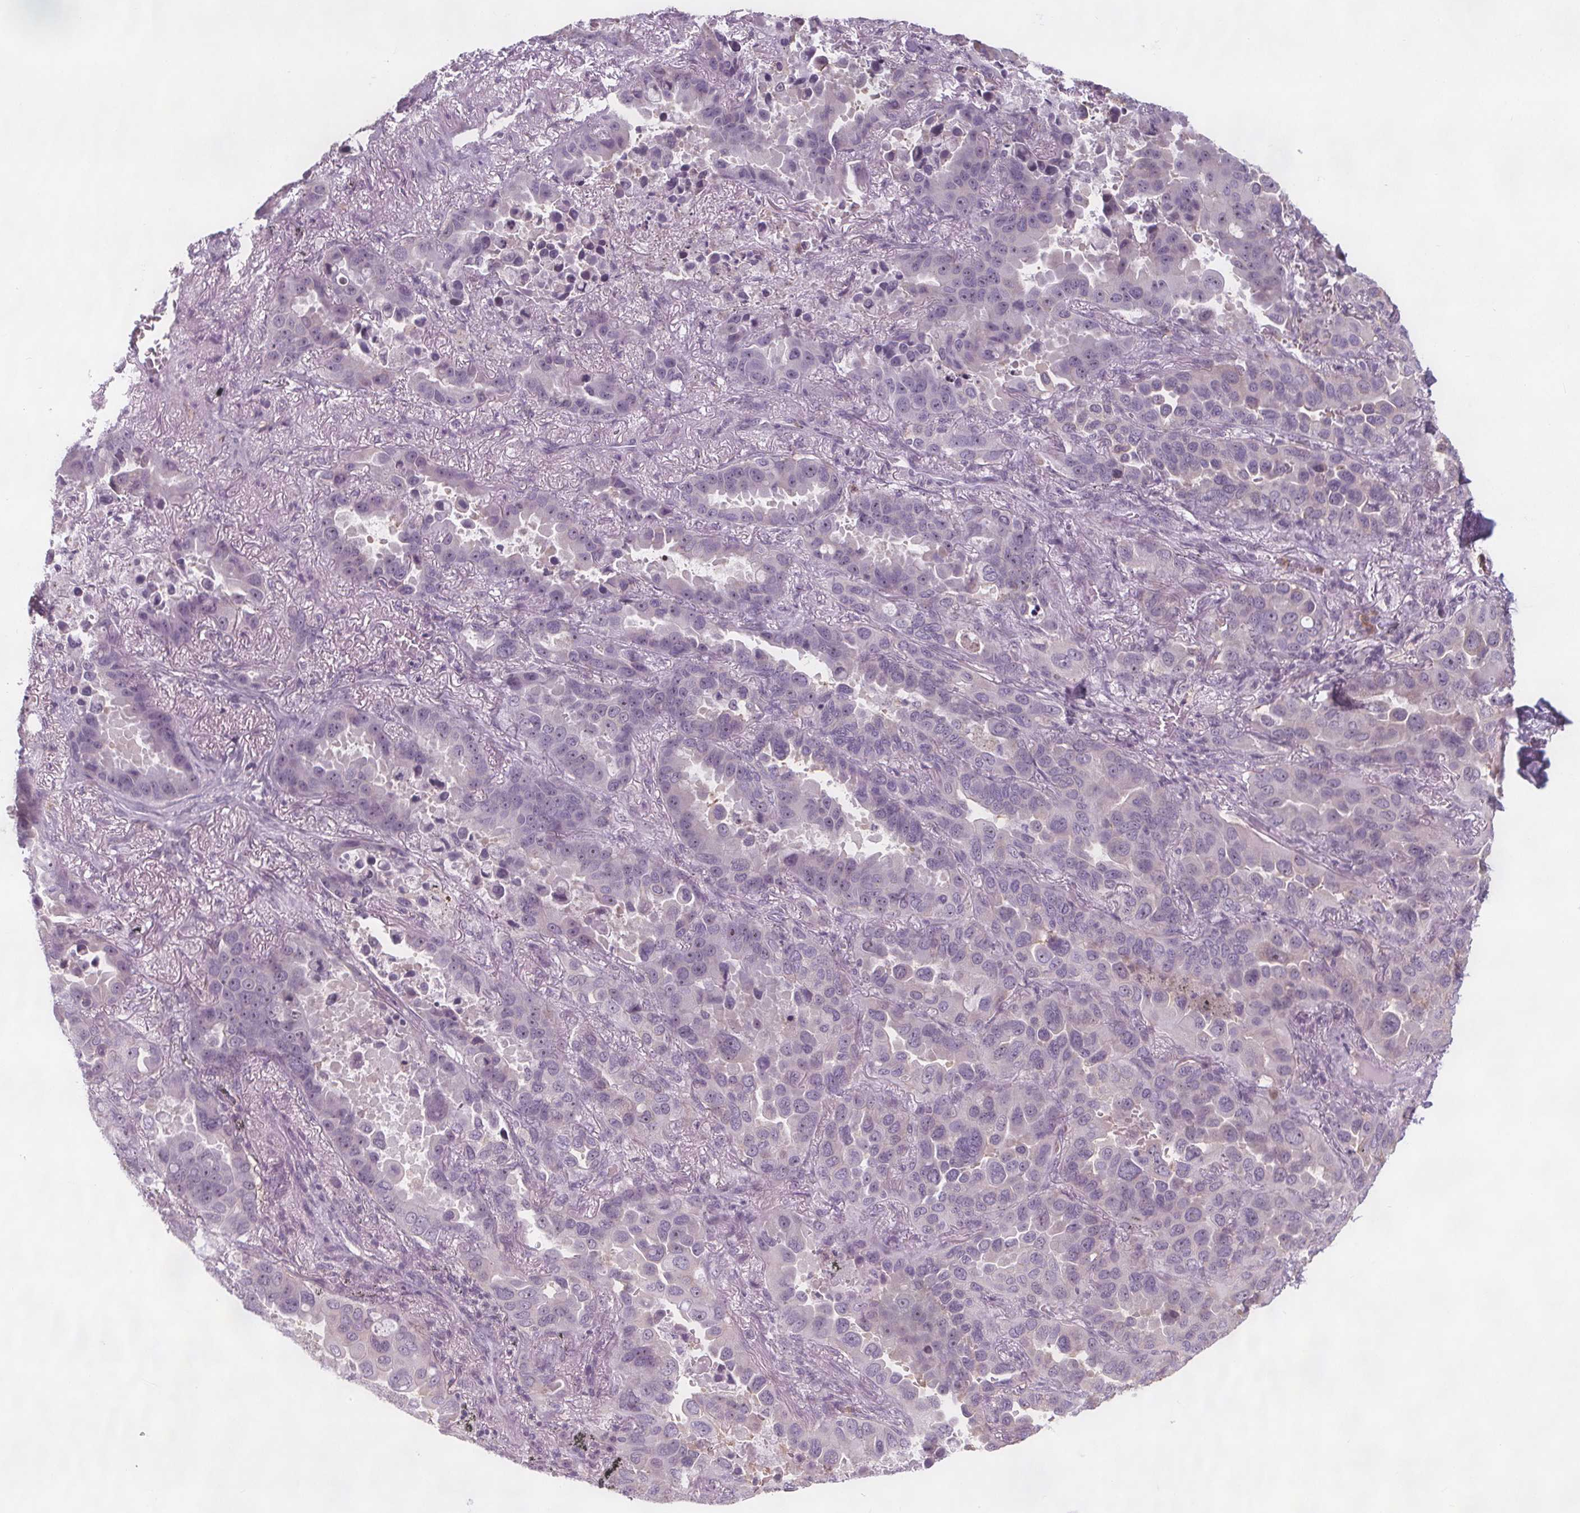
{"staining": {"intensity": "weak", "quantity": "<25%", "location": "nuclear"}, "tissue": "lung cancer", "cell_type": "Tumor cells", "image_type": "cancer", "snomed": [{"axis": "morphology", "description": "Adenocarcinoma, NOS"}, {"axis": "topography", "description": "Lung"}], "caption": "An image of human lung cancer (adenocarcinoma) is negative for staining in tumor cells.", "gene": "NOLC1", "patient": {"sex": "male", "age": 64}}